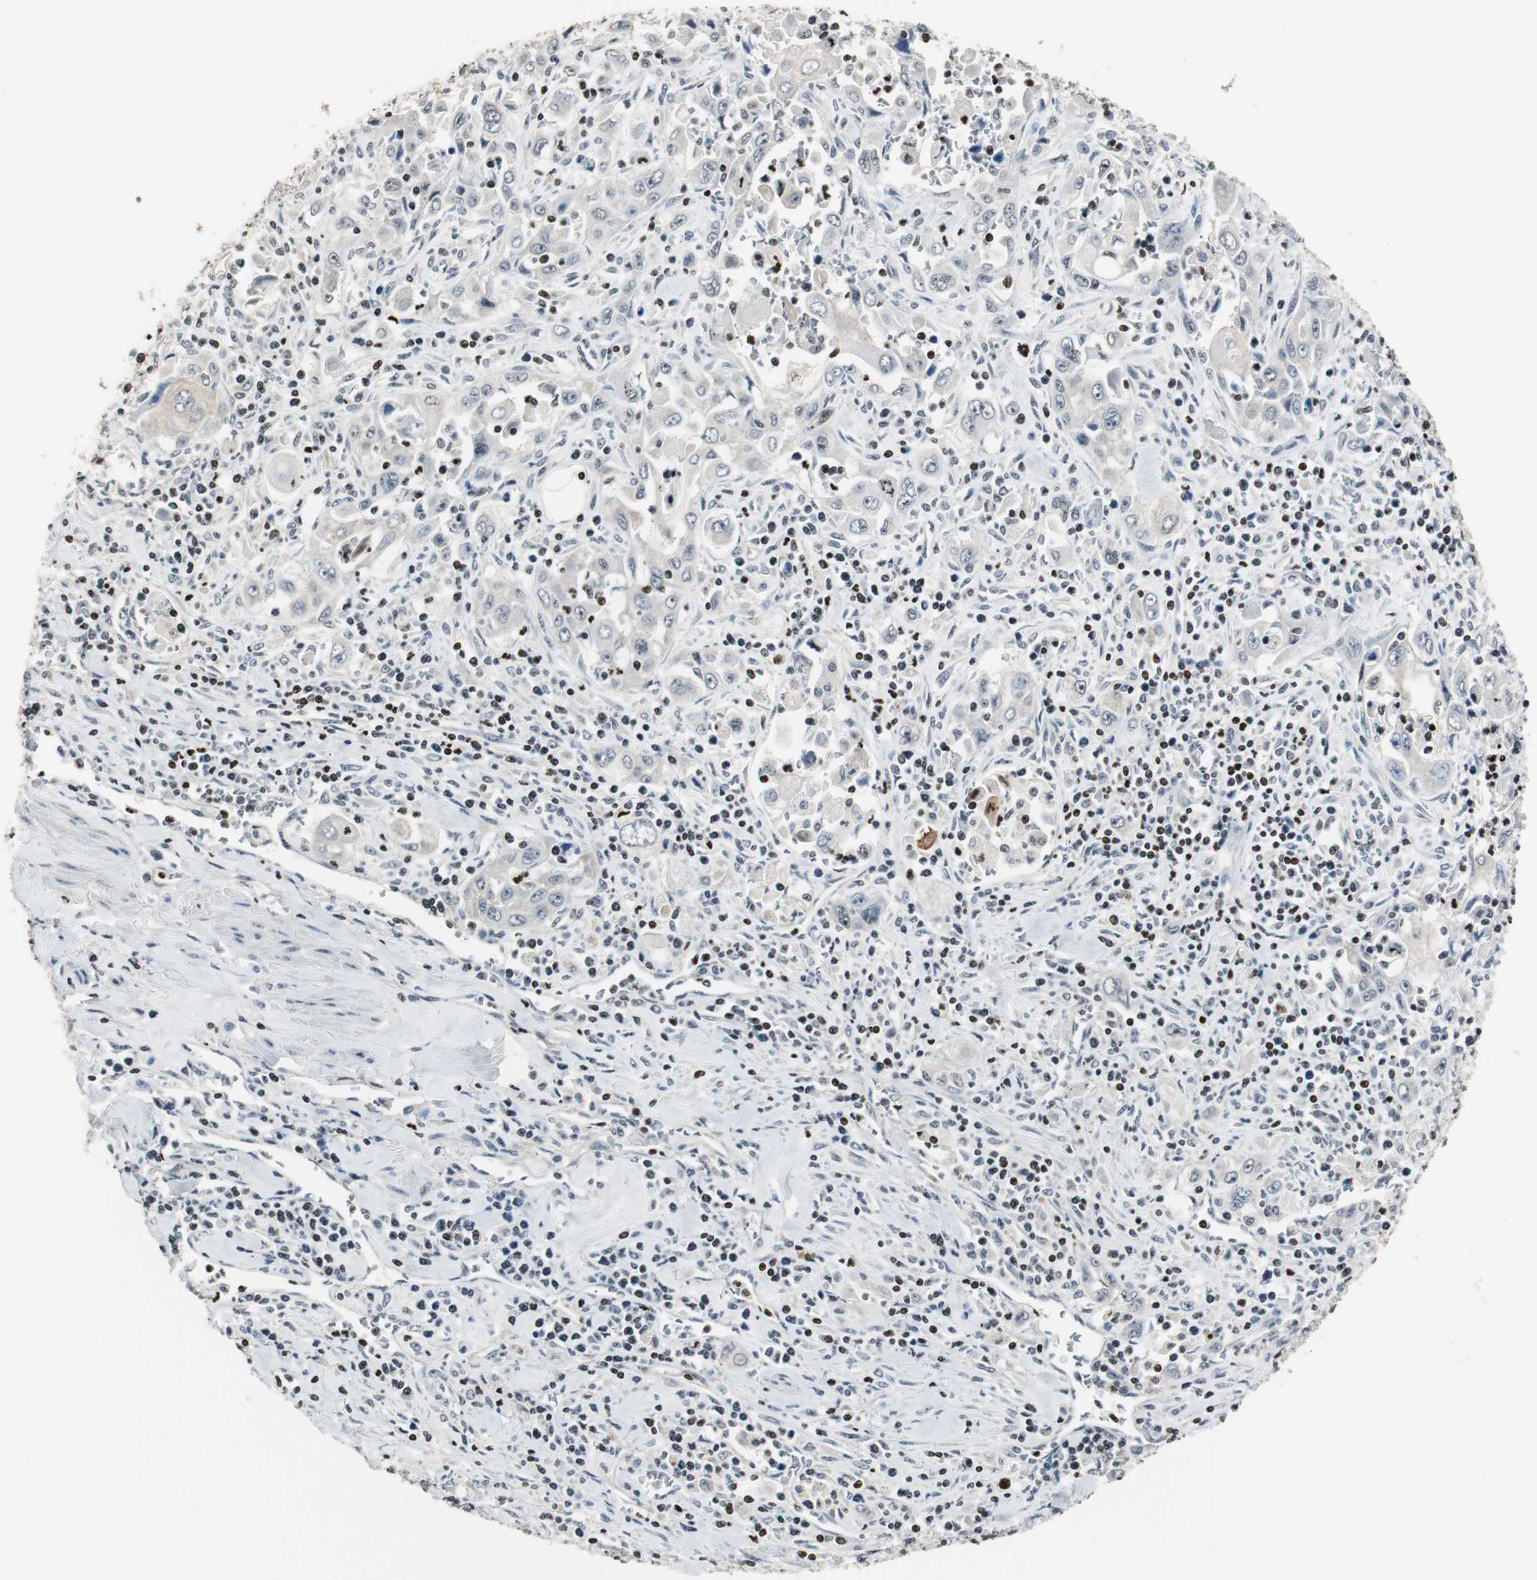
{"staining": {"intensity": "negative", "quantity": "none", "location": "none"}, "tissue": "pancreatic cancer", "cell_type": "Tumor cells", "image_type": "cancer", "snomed": [{"axis": "morphology", "description": "Adenocarcinoma, NOS"}, {"axis": "topography", "description": "Pancreas"}], "caption": "A high-resolution image shows immunohistochemistry (IHC) staining of pancreatic cancer (adenocarcinoma), which demonstrates no significant positivity in tumor cells.", "gene": "PAXIP1", "patient": {"sex": "male", "age": 70}}